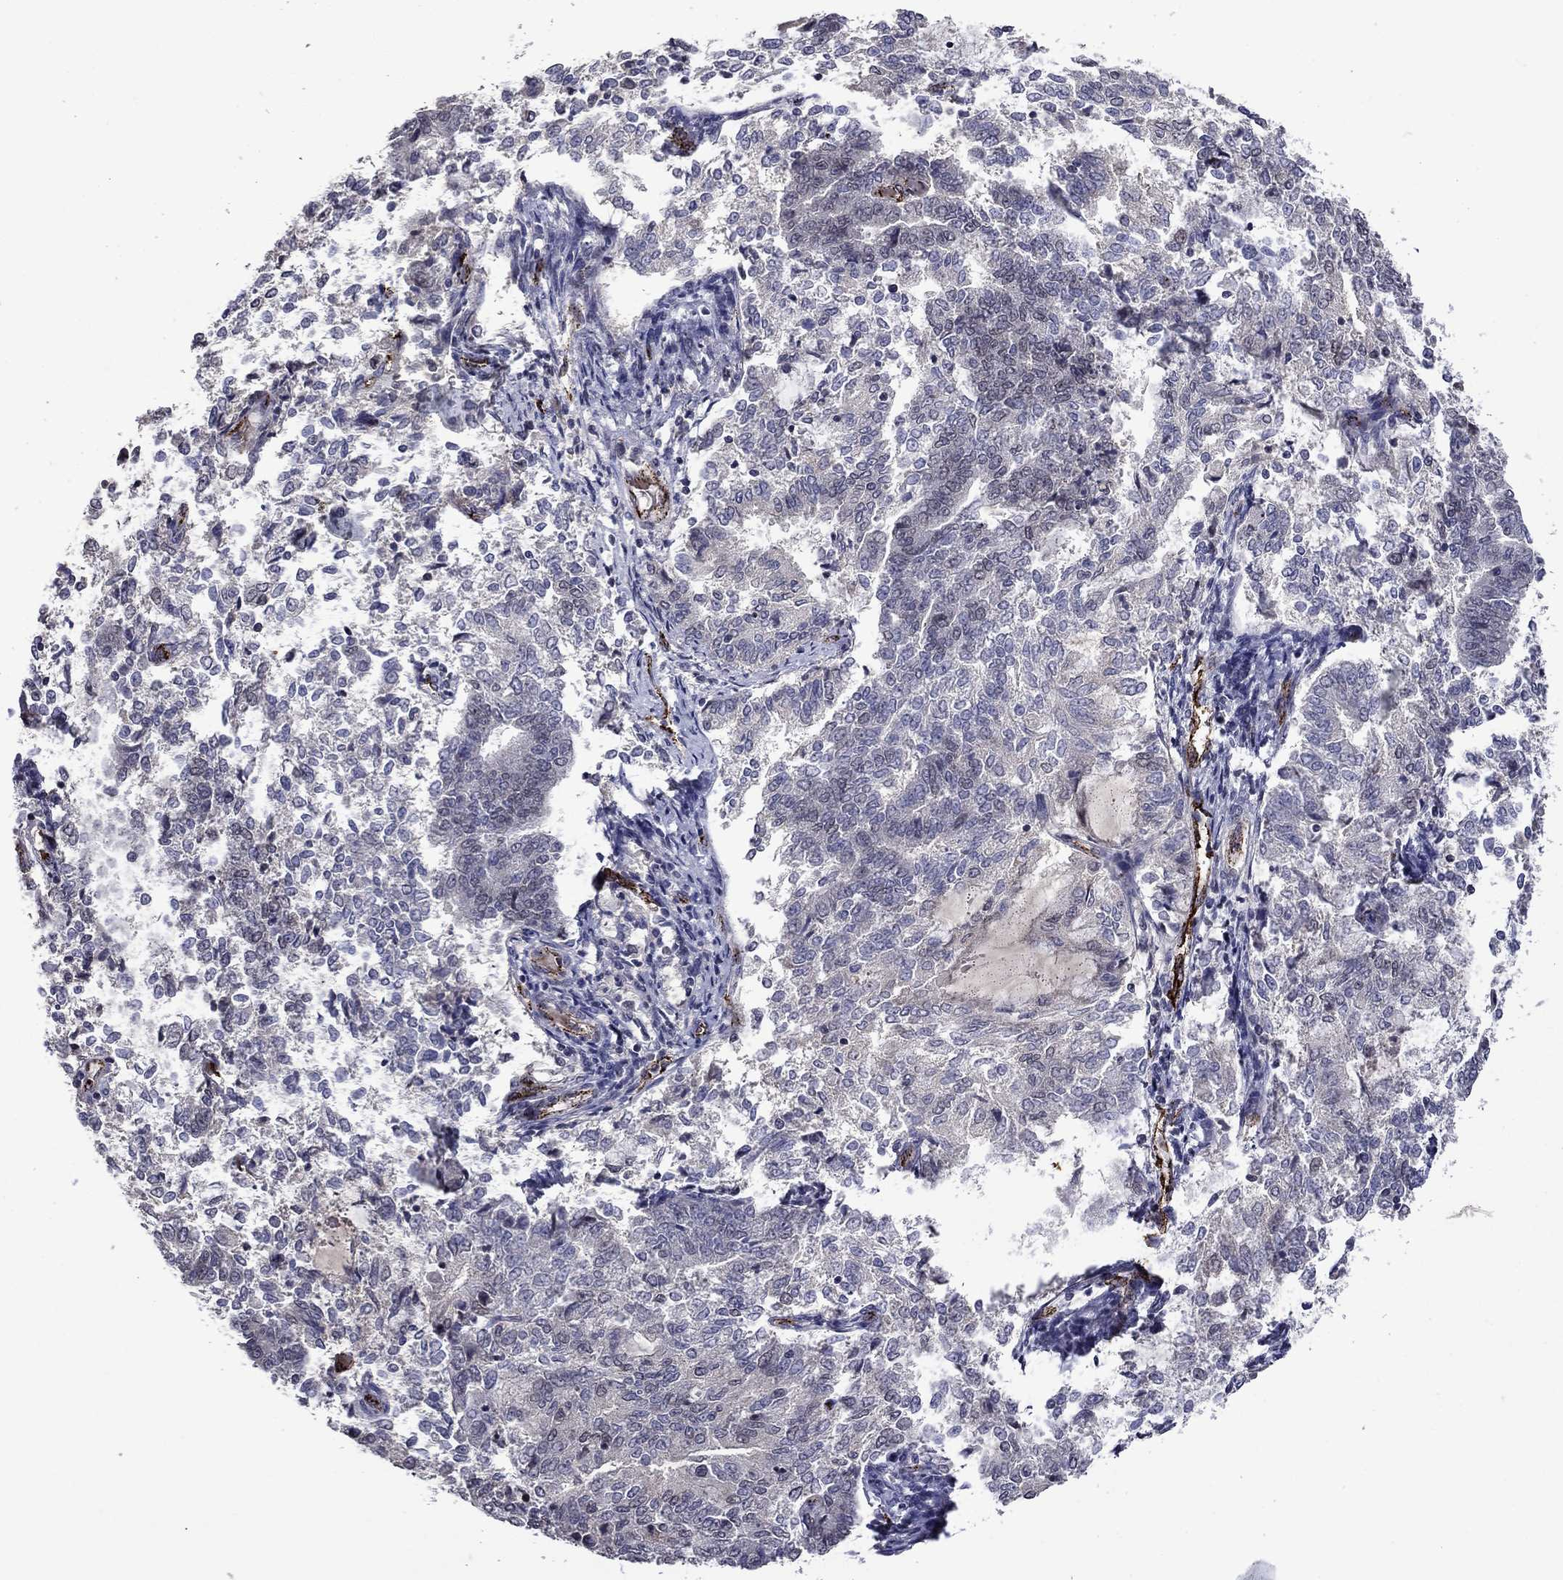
{"staining": {"intensity": "negative", "quantity": "none", "location": "none"}, "tissue": "endometrial cancer", "cell_type": "Tumor cells", "image_type": "cancer", "snomed": [{"axis": "morphology", "description": "Adenocarcinoma, NOS"}, {"axis": "topography", "description": "Endometrium"}], "caption": "High power microscopy photomicrograph of an immunohistochemistry histopathology image of endometrial cancer, revealing no significant positivity in tumor cells.", "gene": "SLITRK1", "patient": {"sex": "female", "age": 65}}